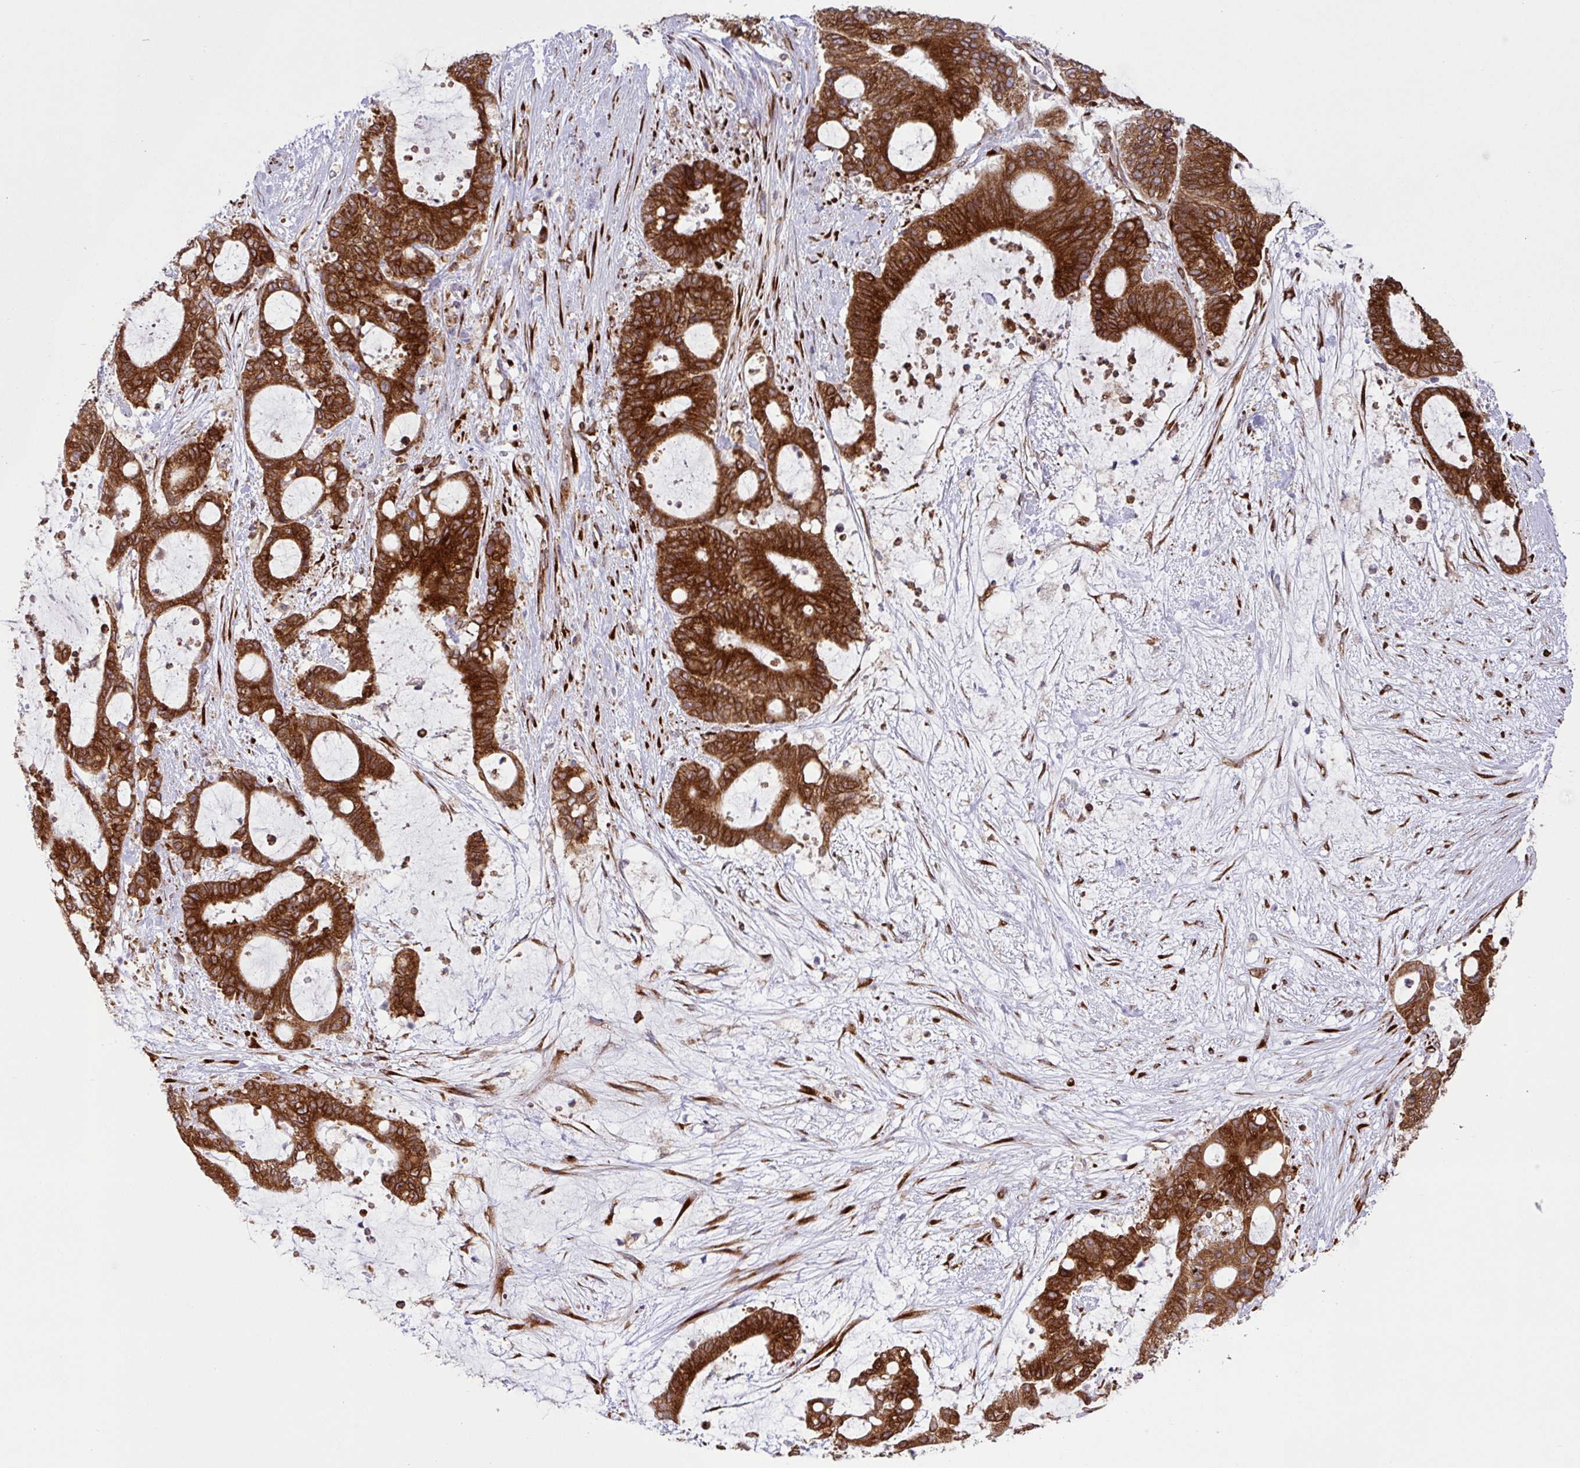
{"staining": {"intensity": "strong", "quantity": ">75%", "location": "cytoplasmic/membranous"}, "tissue": "liver cancer", "cell_type": "Tumor cells", "image_type": "cancer", "snomed": [{"axis": "morphology", "description": "Normal tissue, NOS"}, {"axis": "morphology", "description": "Cholangiocarcinoma"}, {"axis": "topography", "description": "Liver"}, {"axis": "topography", "description": "Peripheral nerve tissue"}], "caption": "High-power microscopy captured an immunohistochemistry (IHC) image of liver cholangiocarcinoma, revealing strong cytoplasmic/membranous positivity in about >75% of tumor cells.", "gene": "SLC39A7", "patient": {"sex": "female", "age": 73}}